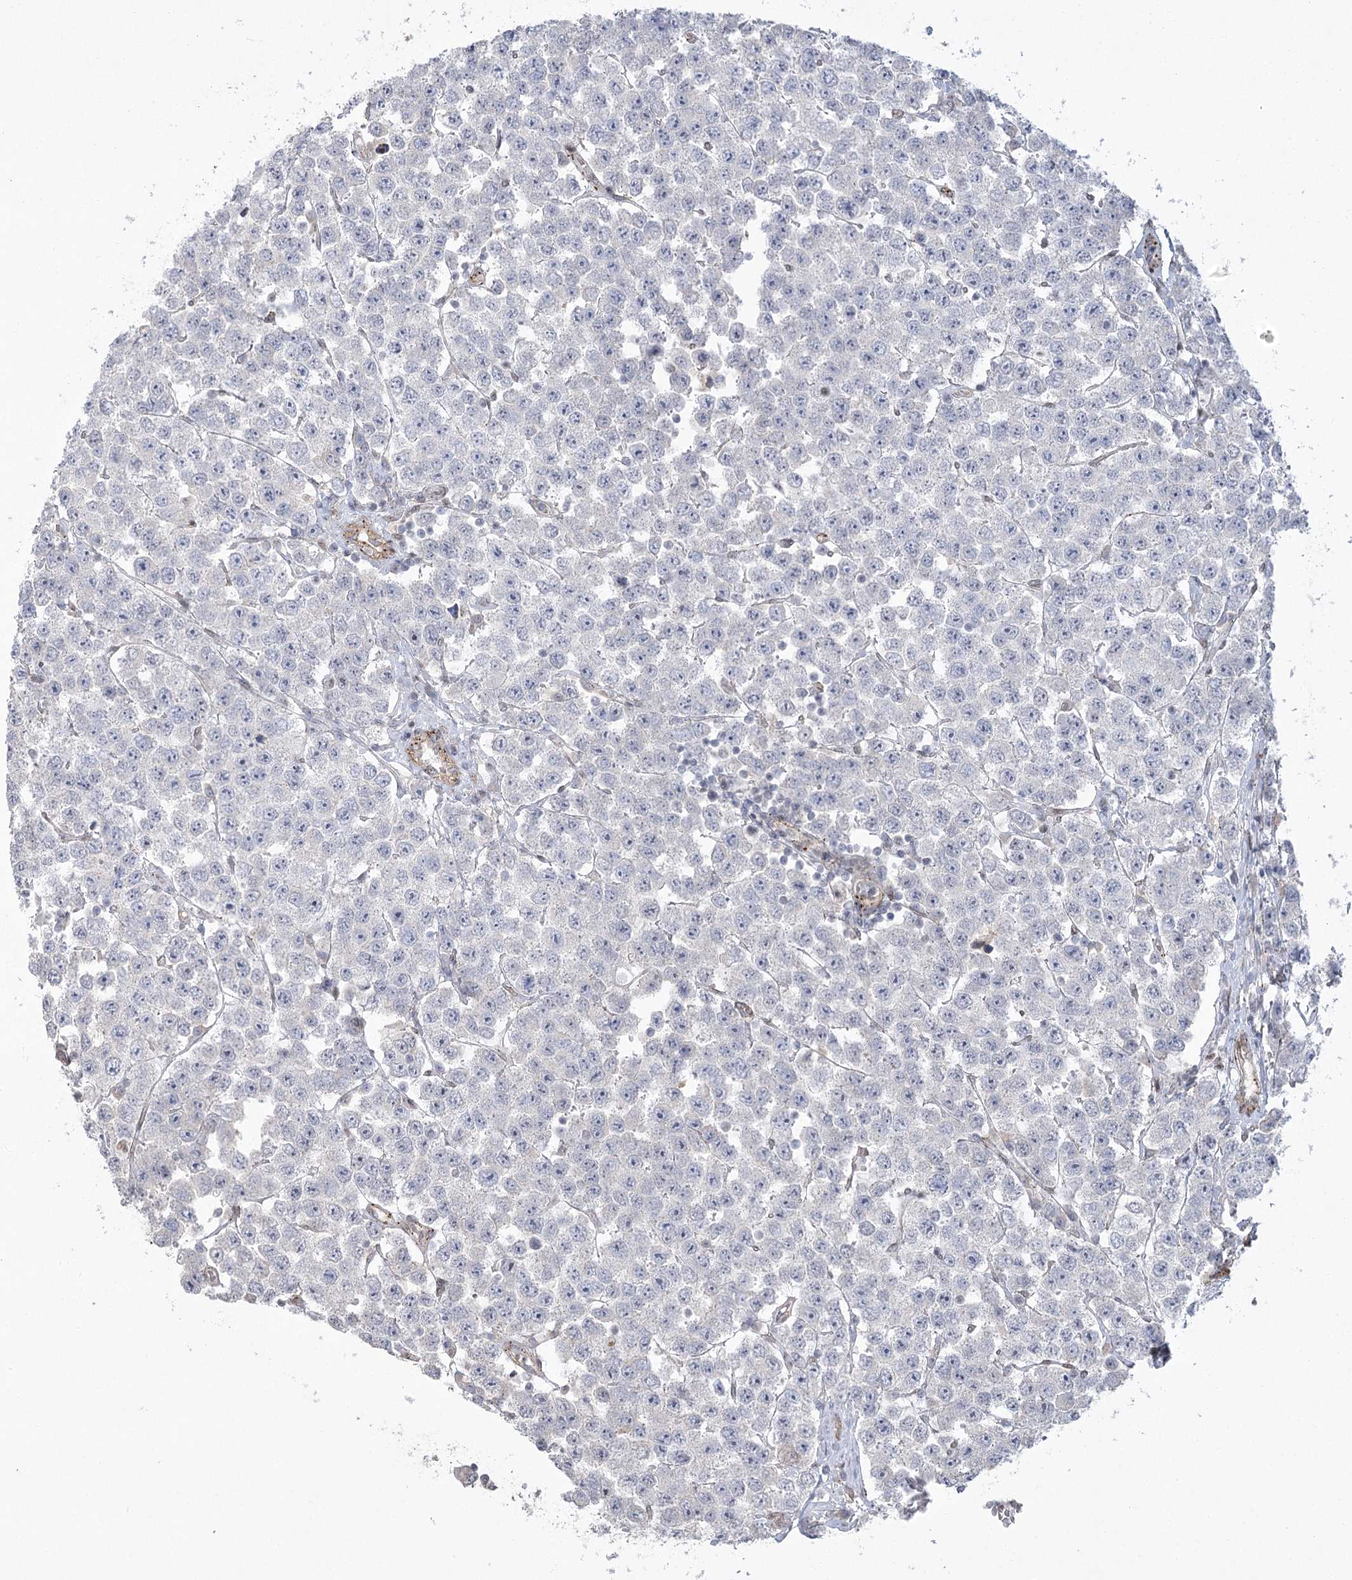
{"staining": {"intensity": "negative", "quantity": "none", "location": "none"}, "tissue": "testis cancer", "cell_type": "Tumor cells", "image_type": "cancer", "snomed": [{"axis": "morphology", "description": "Seminoma, NOS"}, {"axis": "topography", "description": "Testis"}], "caption": "Protein analysis of seminoma (testis) displays no significant positivity in tumor cells.", "gene": "AMTN", "patient": {"sex": "male", "age": 28}}